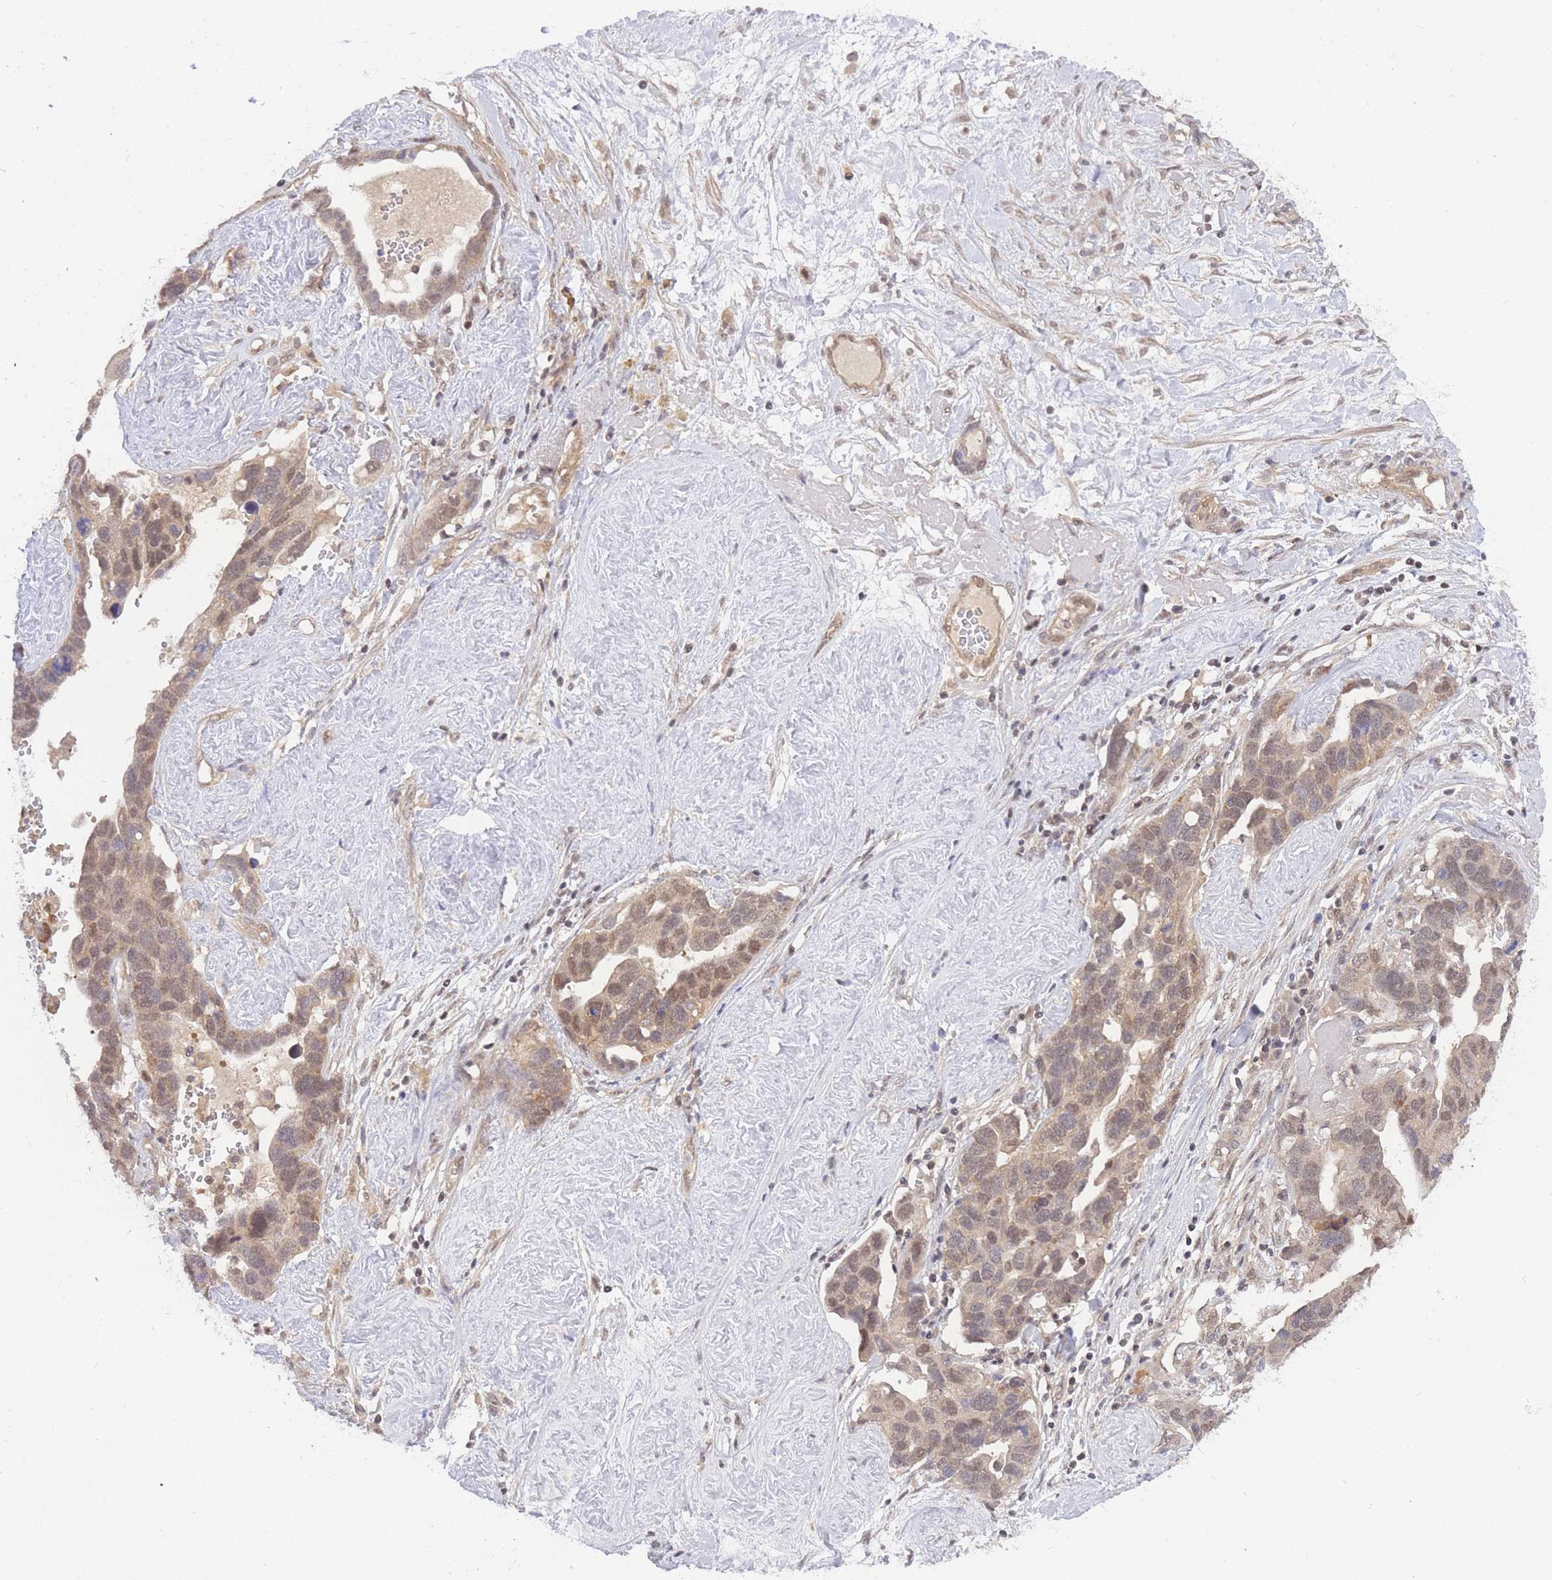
{"staining": {"intensity": "moderate", "quantity": ">75%", "location": "nuclear"}, "tissue": "ovarian cancer", "cell_type": "Tumor cells", "image_type": "cancer", "snomed": [{"axis": "morphology", "description": "Cystadenocarcinoma, serous, NOS"}, {"axis": "topography", "description": "Ovary"}], "caption": "Ovarian cancer was stained to show a protein in brown. There is medium levels of moderate nuclear staining in about >75% of tumor cells. The protein is shown in brown color, while the nuclei are stained blue.", "gene": "KIAA1191", "patient": {"sex": "female", "age": 54}}